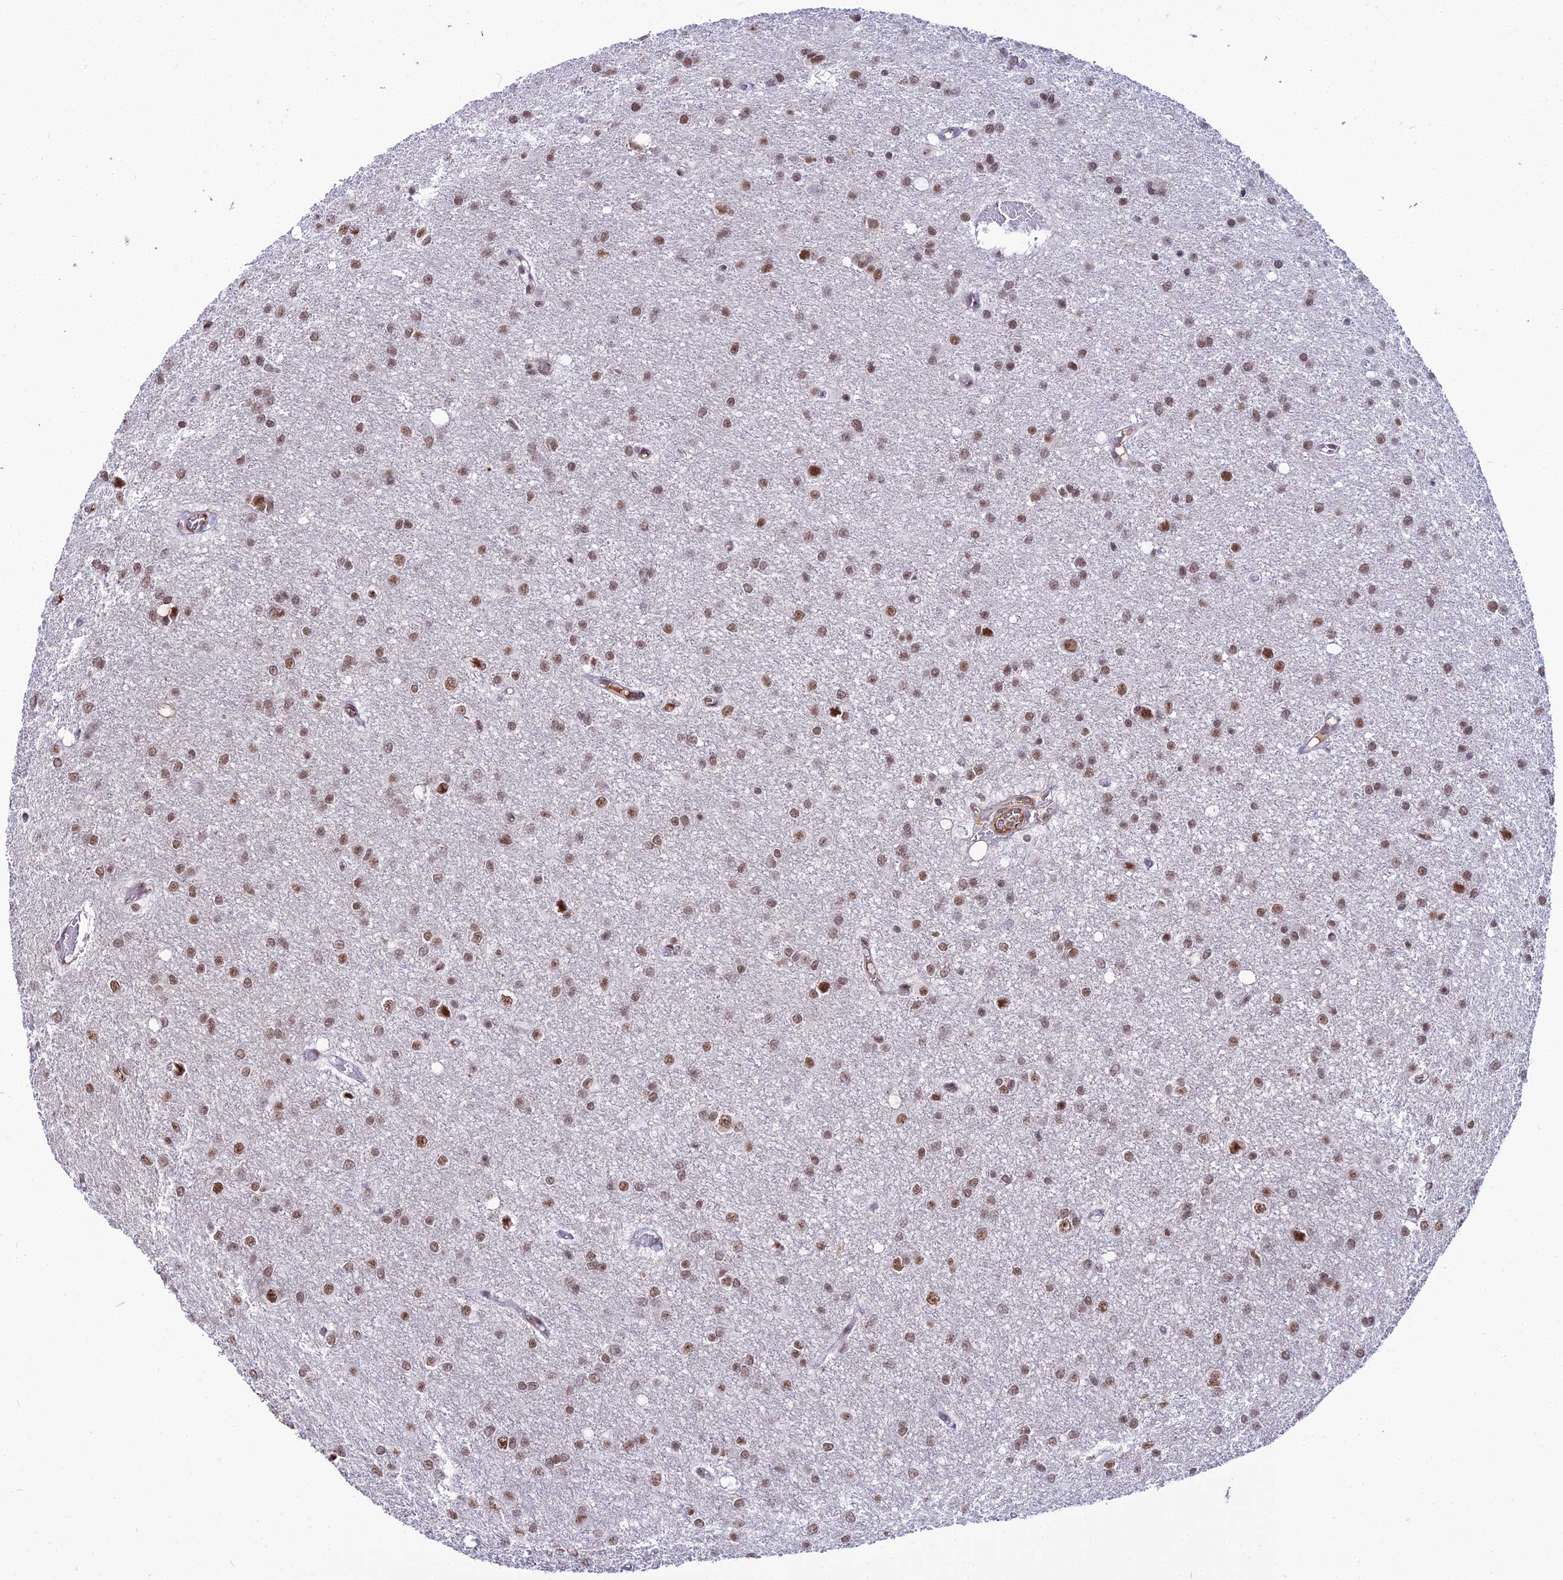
{"staining": {"intensity": "moderate", "quantity": ">75%", "location": "nuclear"}, "tissue": "glioma", "cell_type": "Tumor cells", "image_type": "cancer", "snomed": [{"axis": "morphology", "description": "Glioma, malignant, High grade"}, {"axis": "topography", "description": "Brain"}], "caption": "About >75% of tumor cells in human glioma reveal moderate nuclear protein staining as visualized by brown immunohistochemical staining.", "gene": "RBM12", "patient": {"sex": "female", "age": 50}}